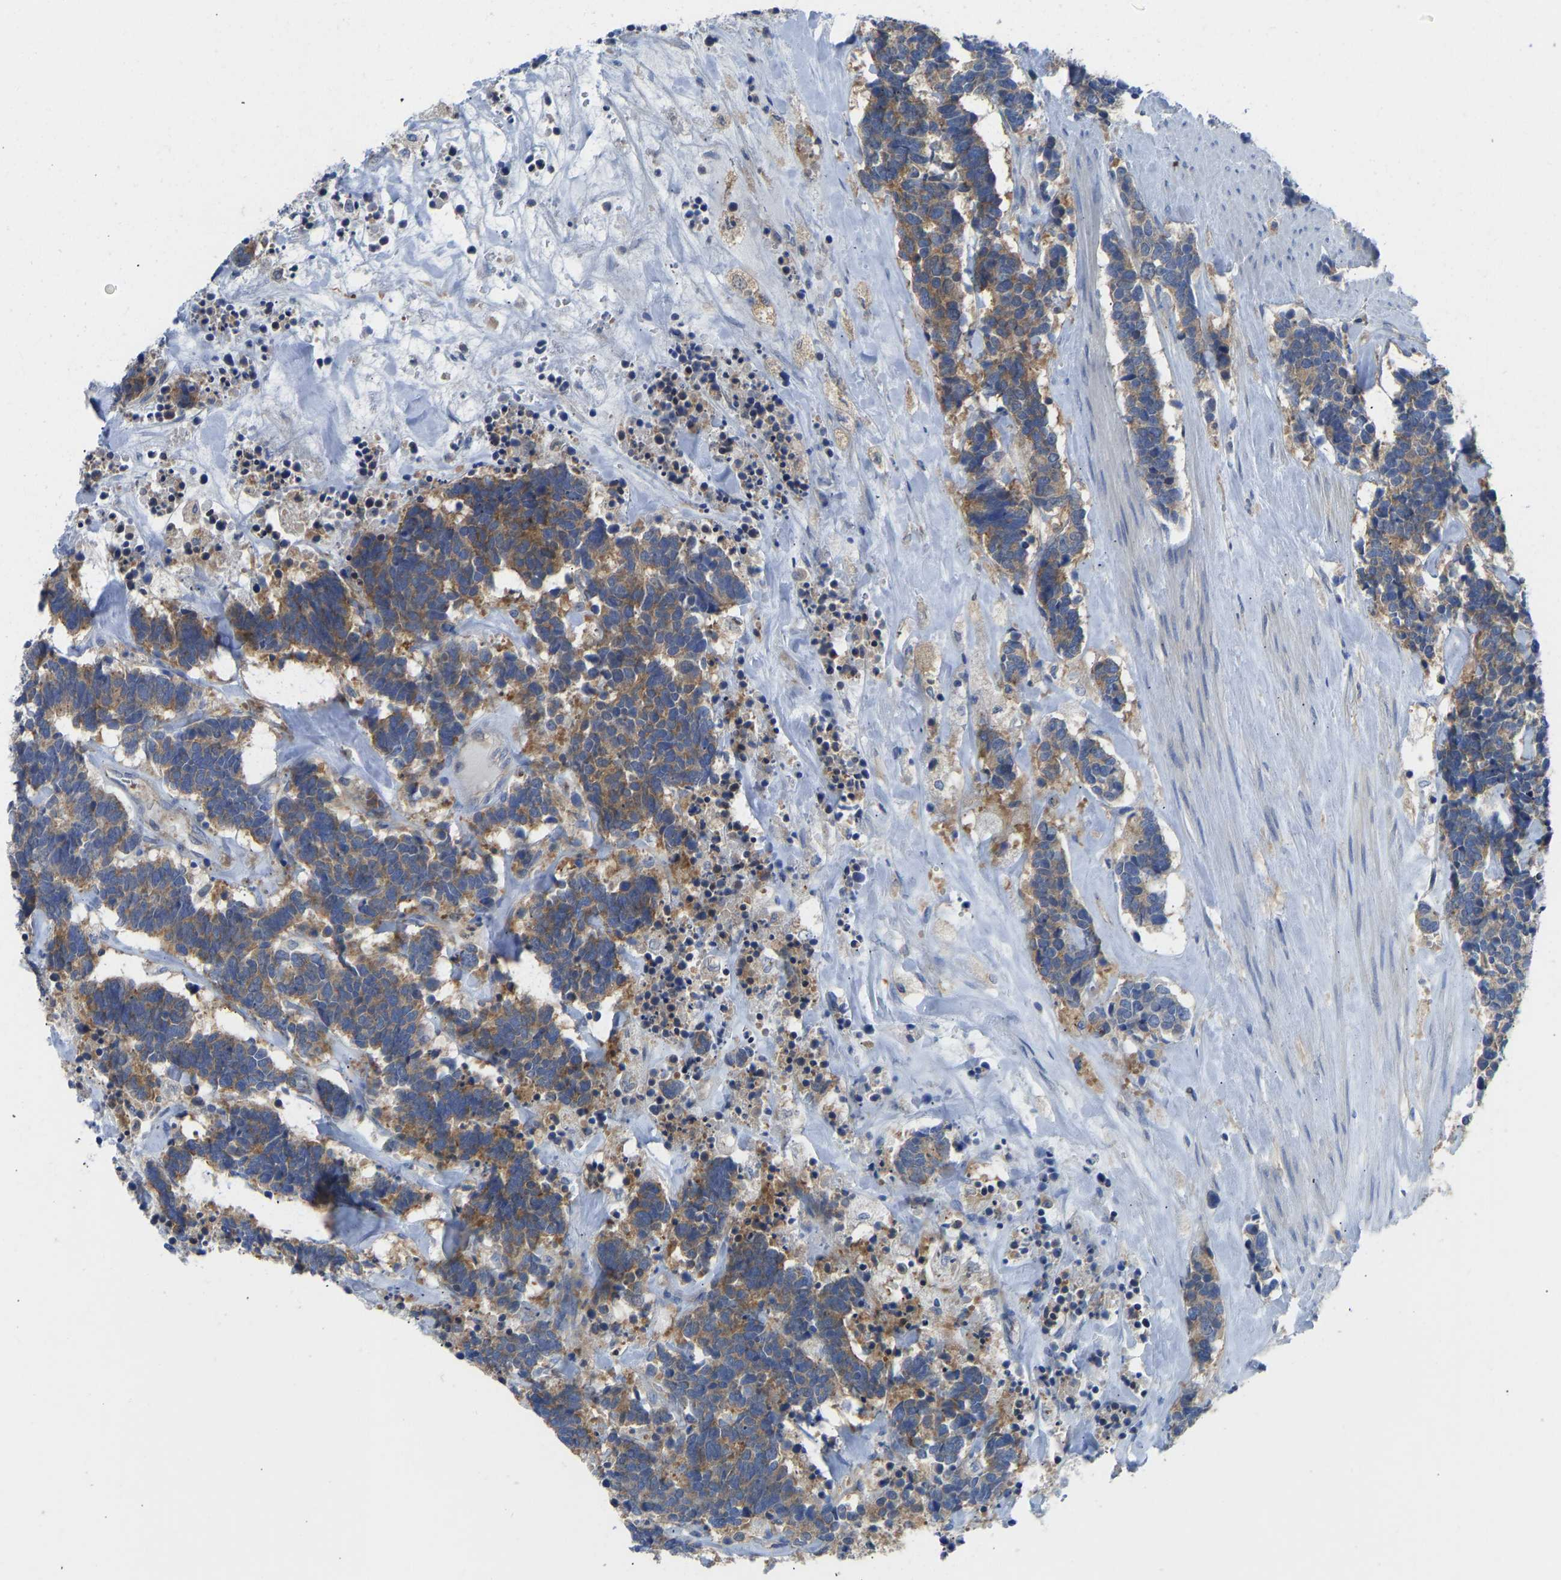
{"staining": {"intensity": "moderate", "quantity": ">75%", "location": "cytoplasmic/membranous"}, "tissue": "carcinoid", "cell_type": "Tumor cells", "image_type": "cancer", "snomed": [{"axis": "morphology", "description": "Carcinoma, NOS"}, {"axis": "morphology", "description": "Carcinoid, malignant, NOS"}, {"axis": "topography", "description": "Urinary bladder"}], "caption": "Brown immunohistochemical staining in carcinoid (malignant) exhibits moderate cytoplasmic/membranous staining in about >75% of tumor cells.", "gene": "PPP3CA", "patient": {"sex": "male", "age": 57}}